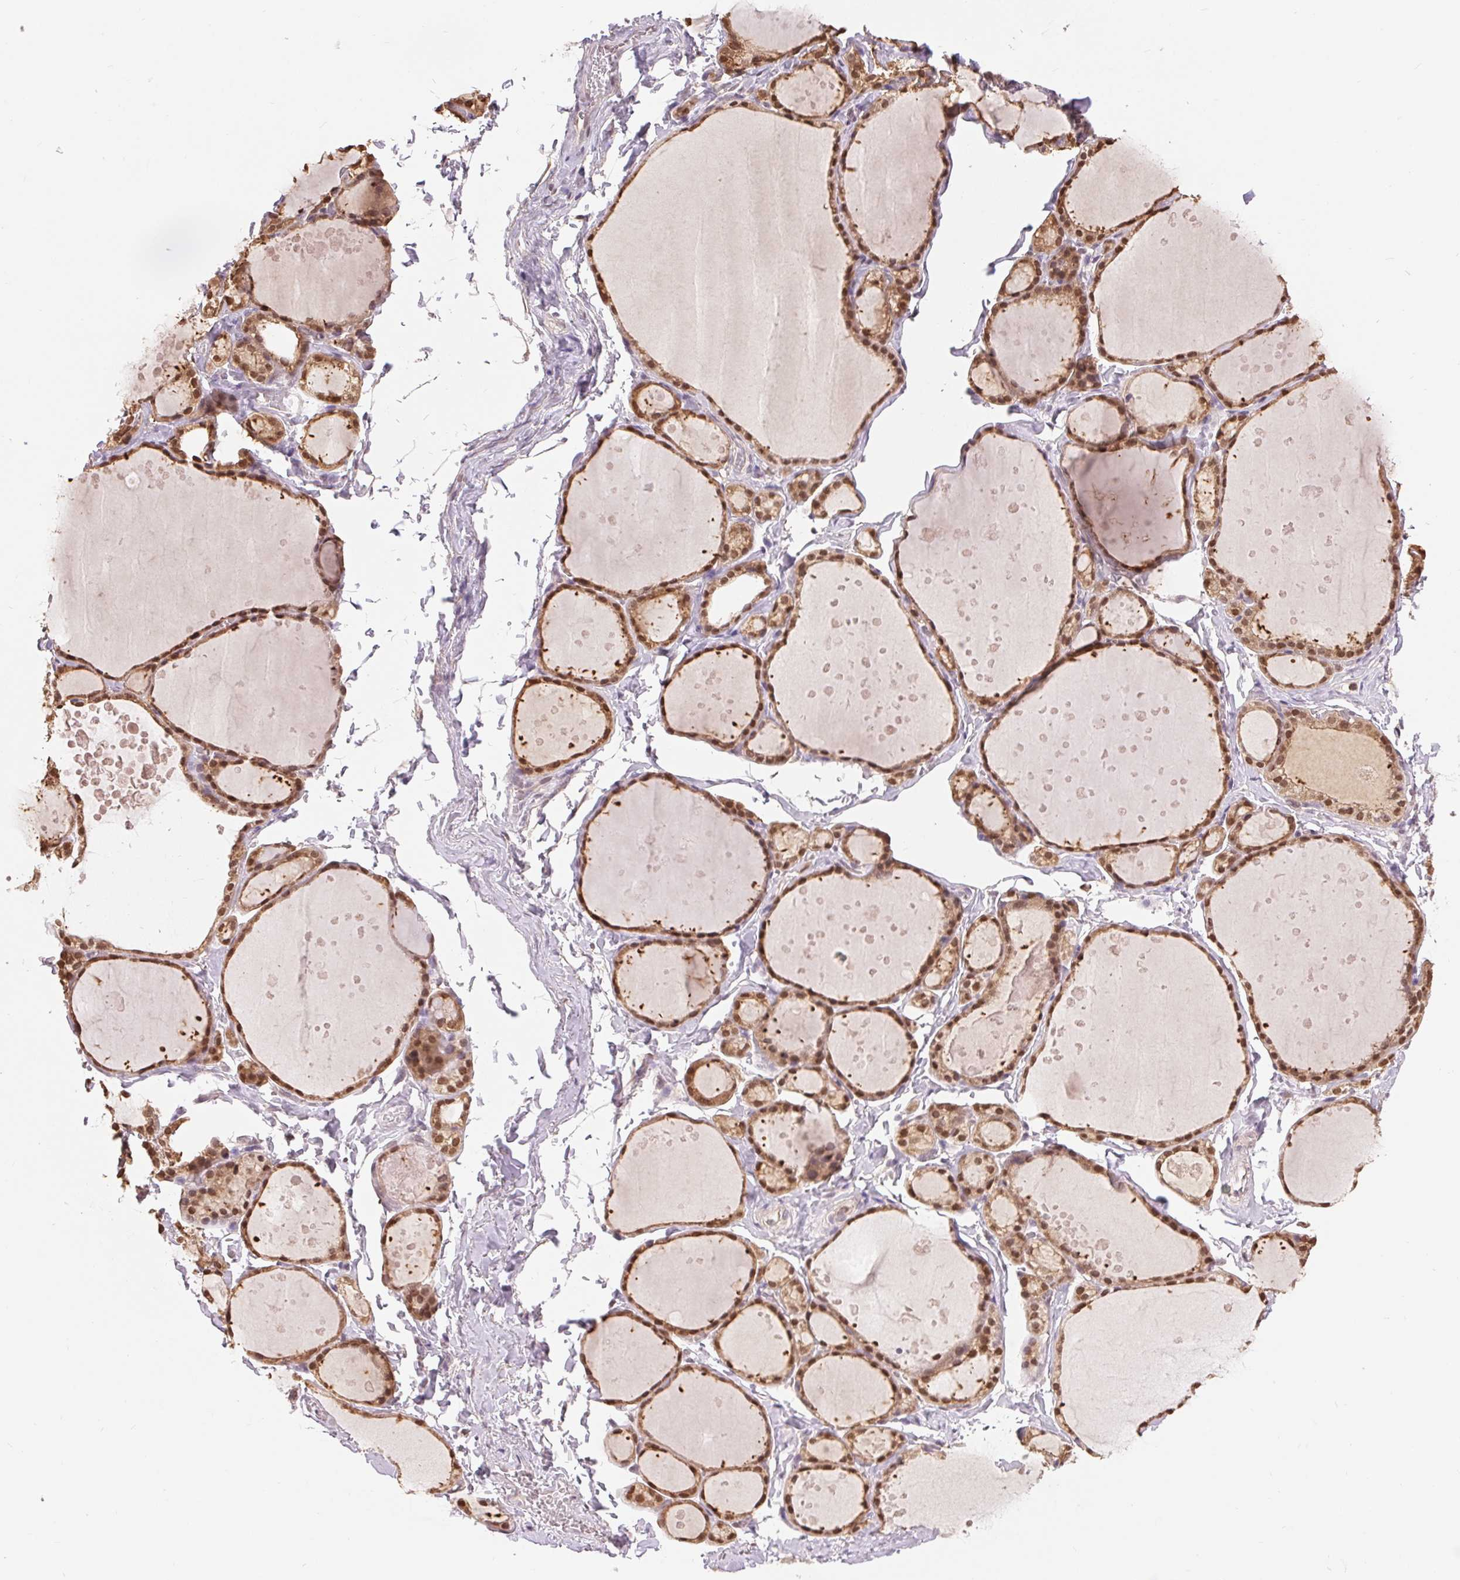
{"staining": {"intensity": "moderate", "quantity": ">75%", "location": "cytoplasmic/membranous,nuclear"}, "tissue": "thyroid gland", "cell_type": "Glandular cells", "image_type": "normal", "snomed": [{"axis": "morphology", "description": "Normal tissue, NOS"}, {"axis": "topography", "description": "Thyroid gland"}], "caption": "DAB (3,3'-diaminobenzidine) immunohistochemical staining of benign human thyroid gland exhibits moderate cytoplasmic/membranous,nuclear protein positivity in approximately >75% of glandular cells.", "gene": "TMEM273", "patient": {"sex": "male", "age": 68}}